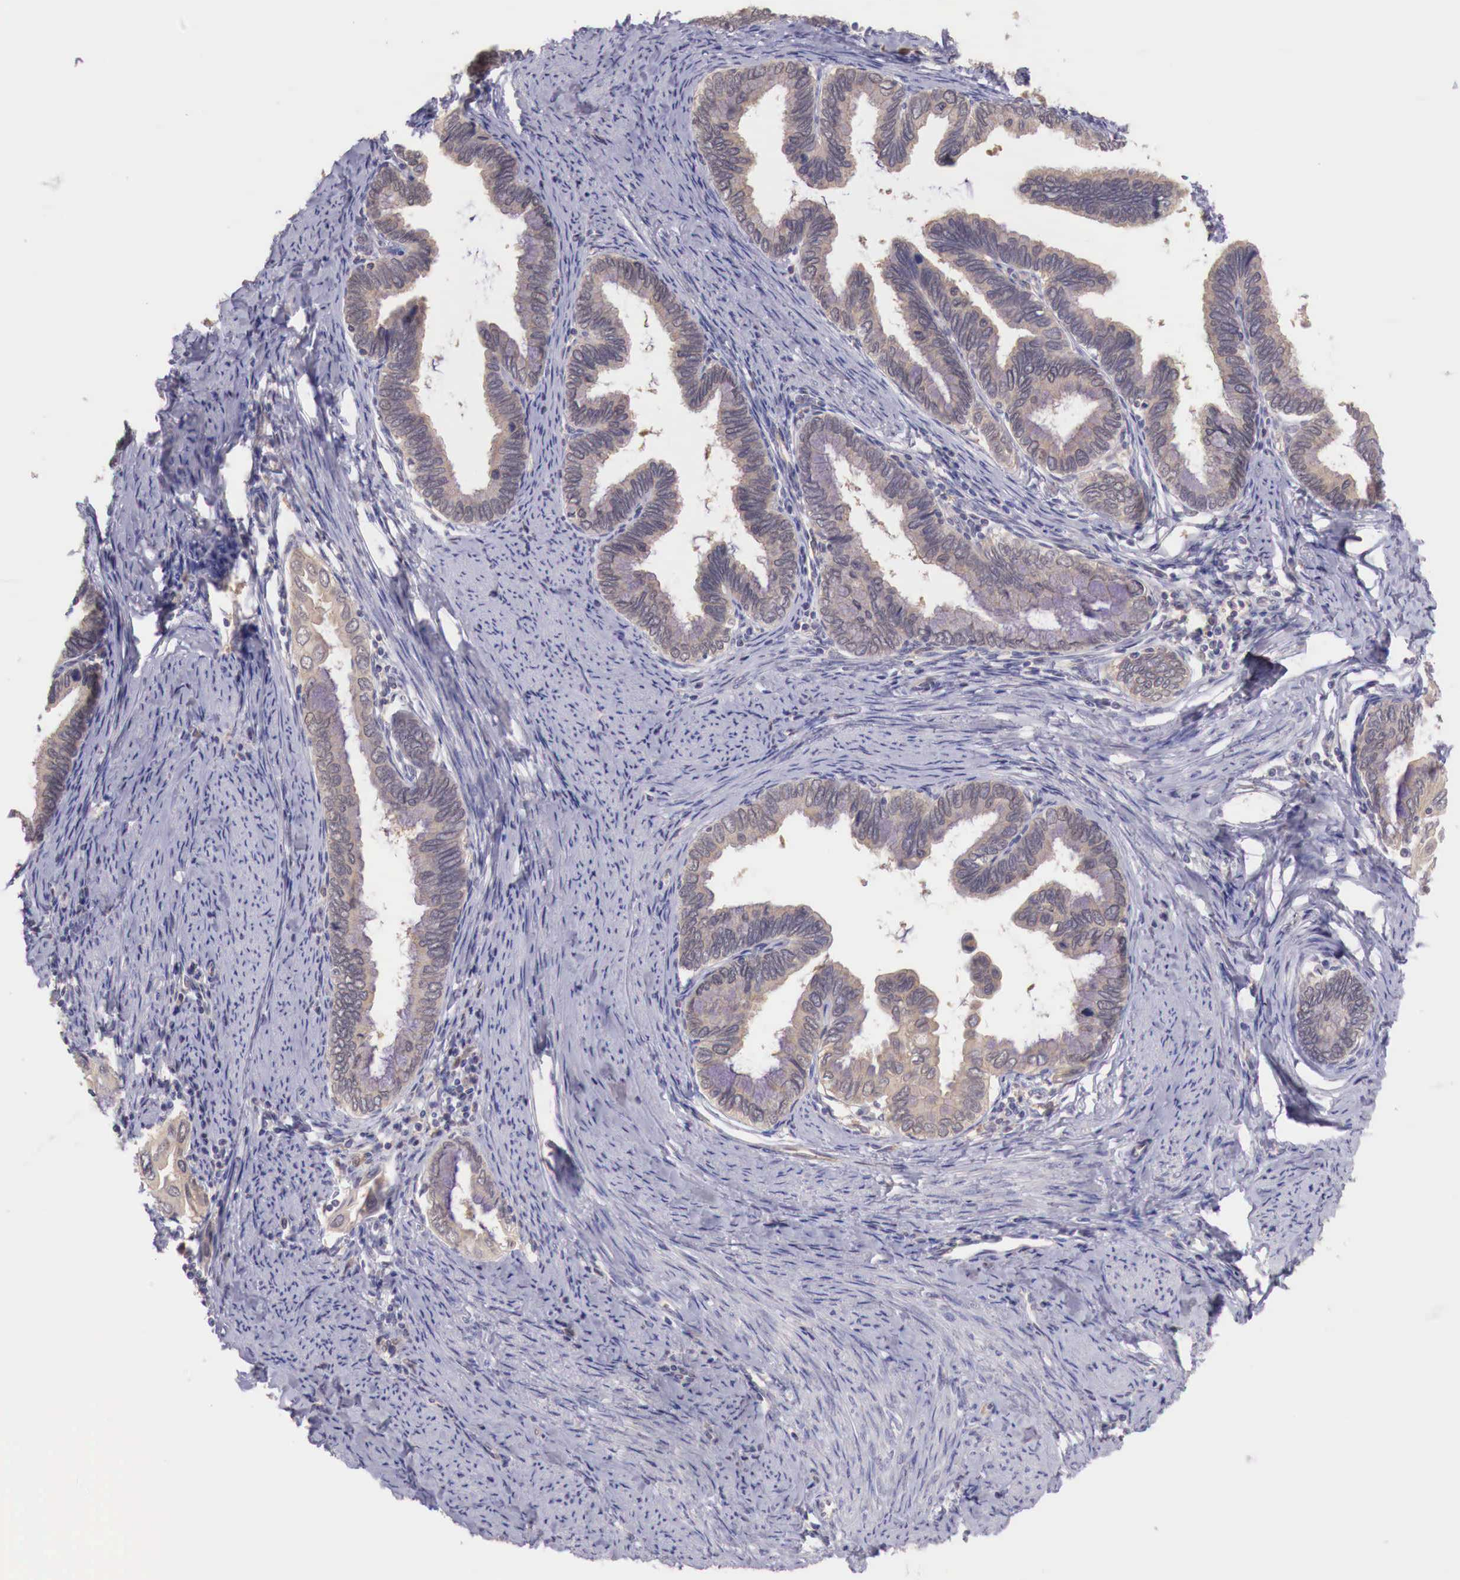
{"staining": {"intensity": "weak", "quantity": ">75%", "location": "cytoplasmic/membranous"}, "tissue": "cervical cancer", "cell_type": "Tumor cells", "image_type": "cancer", "snomed": [{"axis": "morphology", "description": "Adenocarcinoma, NOS"}, {"axis": "topography", "description": "Cervix"}], "caption": "Human adenocarcinoma (cervical) stained for a protein (brown) displays weak cytoplasmic/membranous positive staining in about >75% of tumor cells.", "gene": "GAB2", "patient": {"sex": "female", "age": 49}}